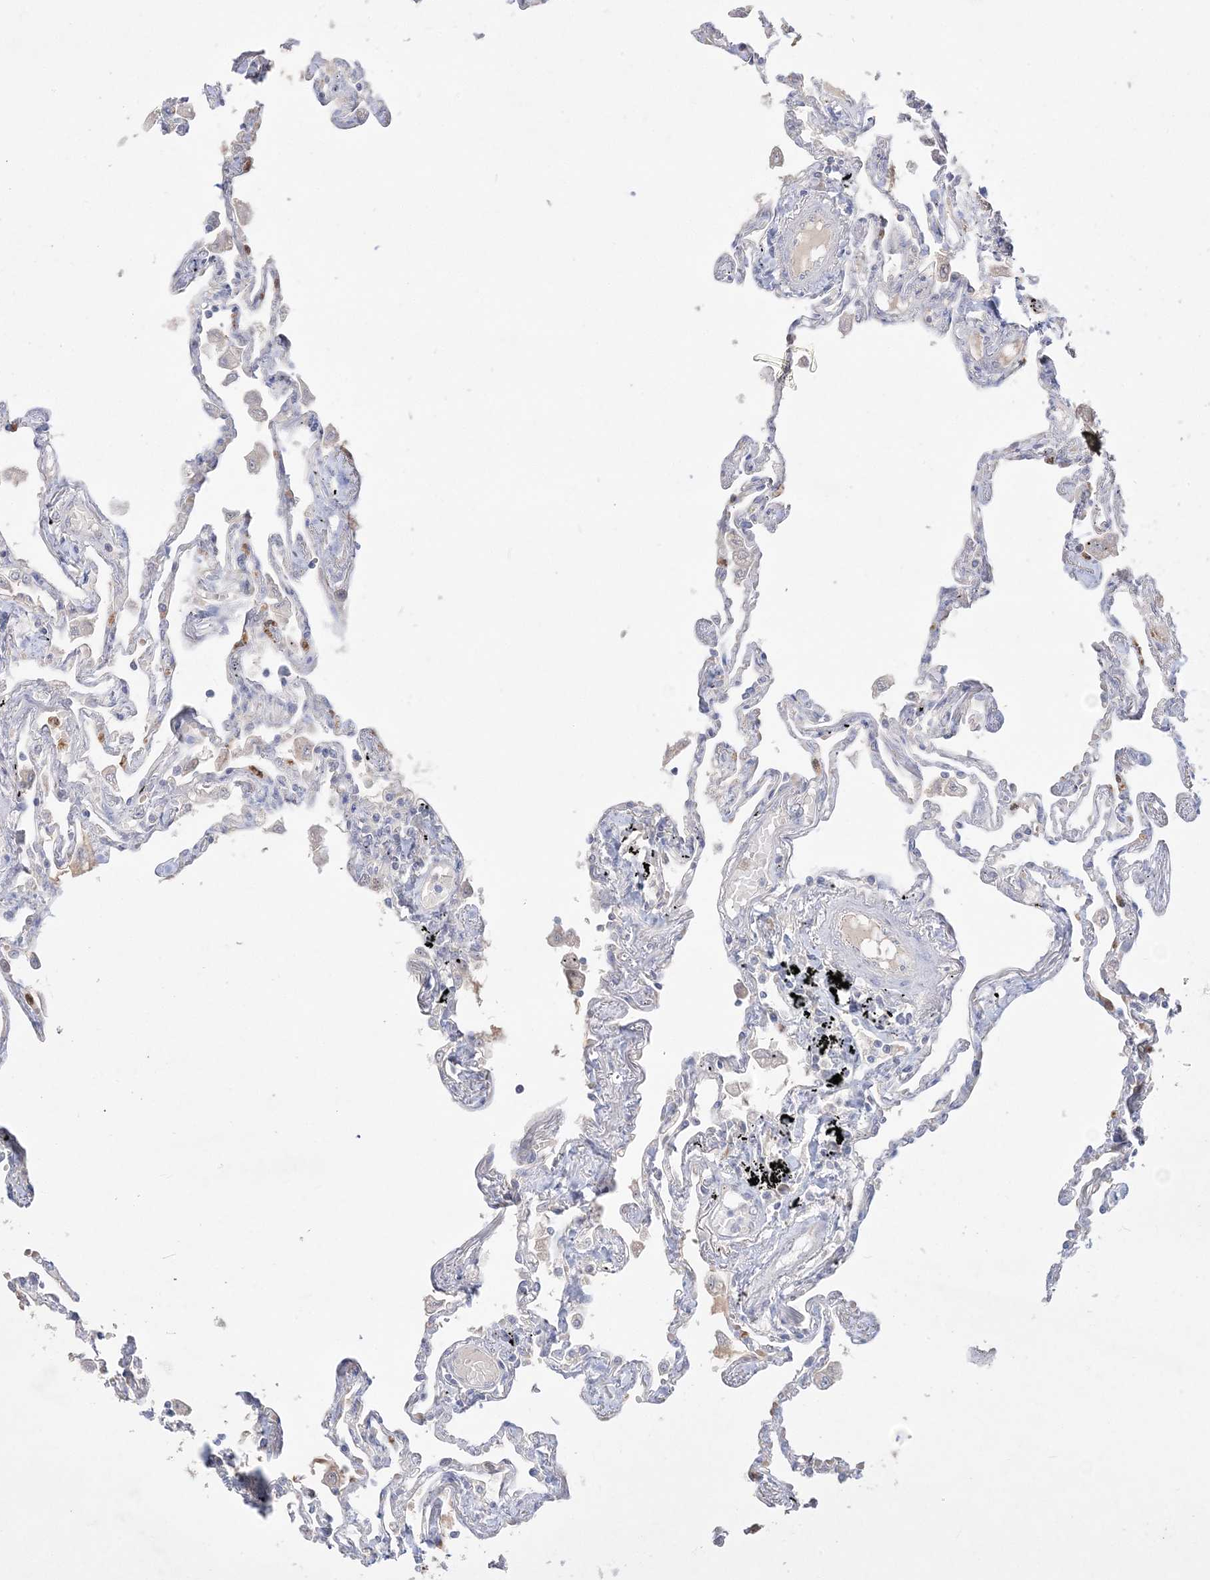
{"staining": {"intensity": "moderate", "quantity": "<25%", "location": "nuclear"}, "tissue": "lung", "cell_type": "Alveolar cells", "image_type": "normal", "snomed": [{"axis": "morphology", "description": "Normal tissue, NOS"}, {"axis": "topography", "description": "Lung"}], "caption": "Immunohistochemistry of normal human lung displays low levels of moderate nuclear positivity in approximately <25% of alveolar cells.", "gene": "NOP16", "patient": {"sex": "female", "age": 67}}